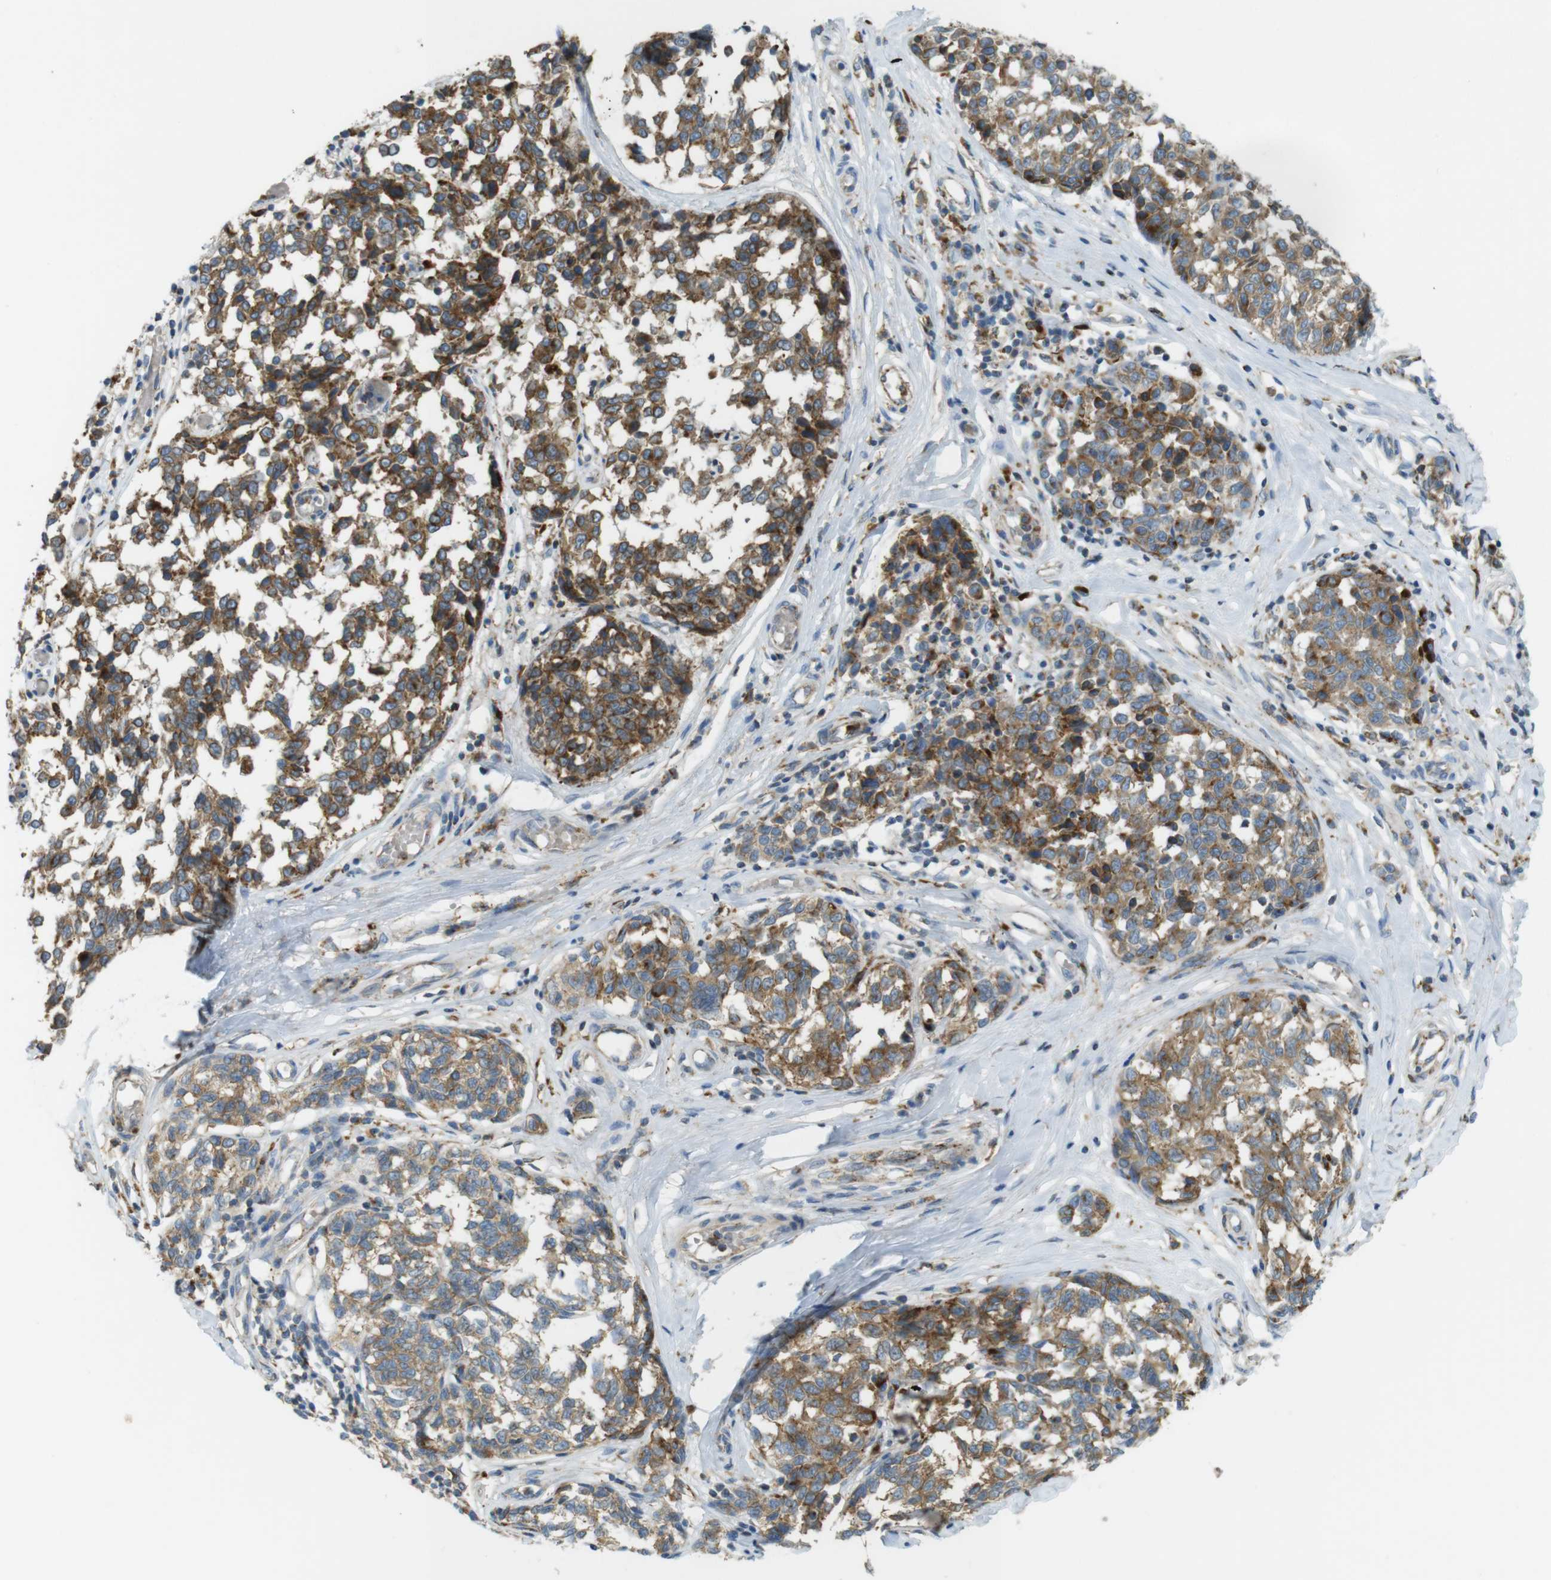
{"staining": {"intensity": "moderate", "quantity": ">75%", "location": "cytoplasmic/membranous"}, "tissue": "melanoma", "cell_type": "Tumor cells", "image_type": "cancer", "snomed": [{"axis": "morphology", "description": "Malignant melanoma, NOS"}, {"axis": "topography", "description": "Skin"}], "caption": "Protein staining of malignant melanoma tissue demonstrates moderate cytoplasmic/membranous expression in about >75% of tumor cells. (DAB IHC with brightfield microscopy, high magnification).", "gene": "LAMP1", "patient": {"sex": "female", "age": 64}}